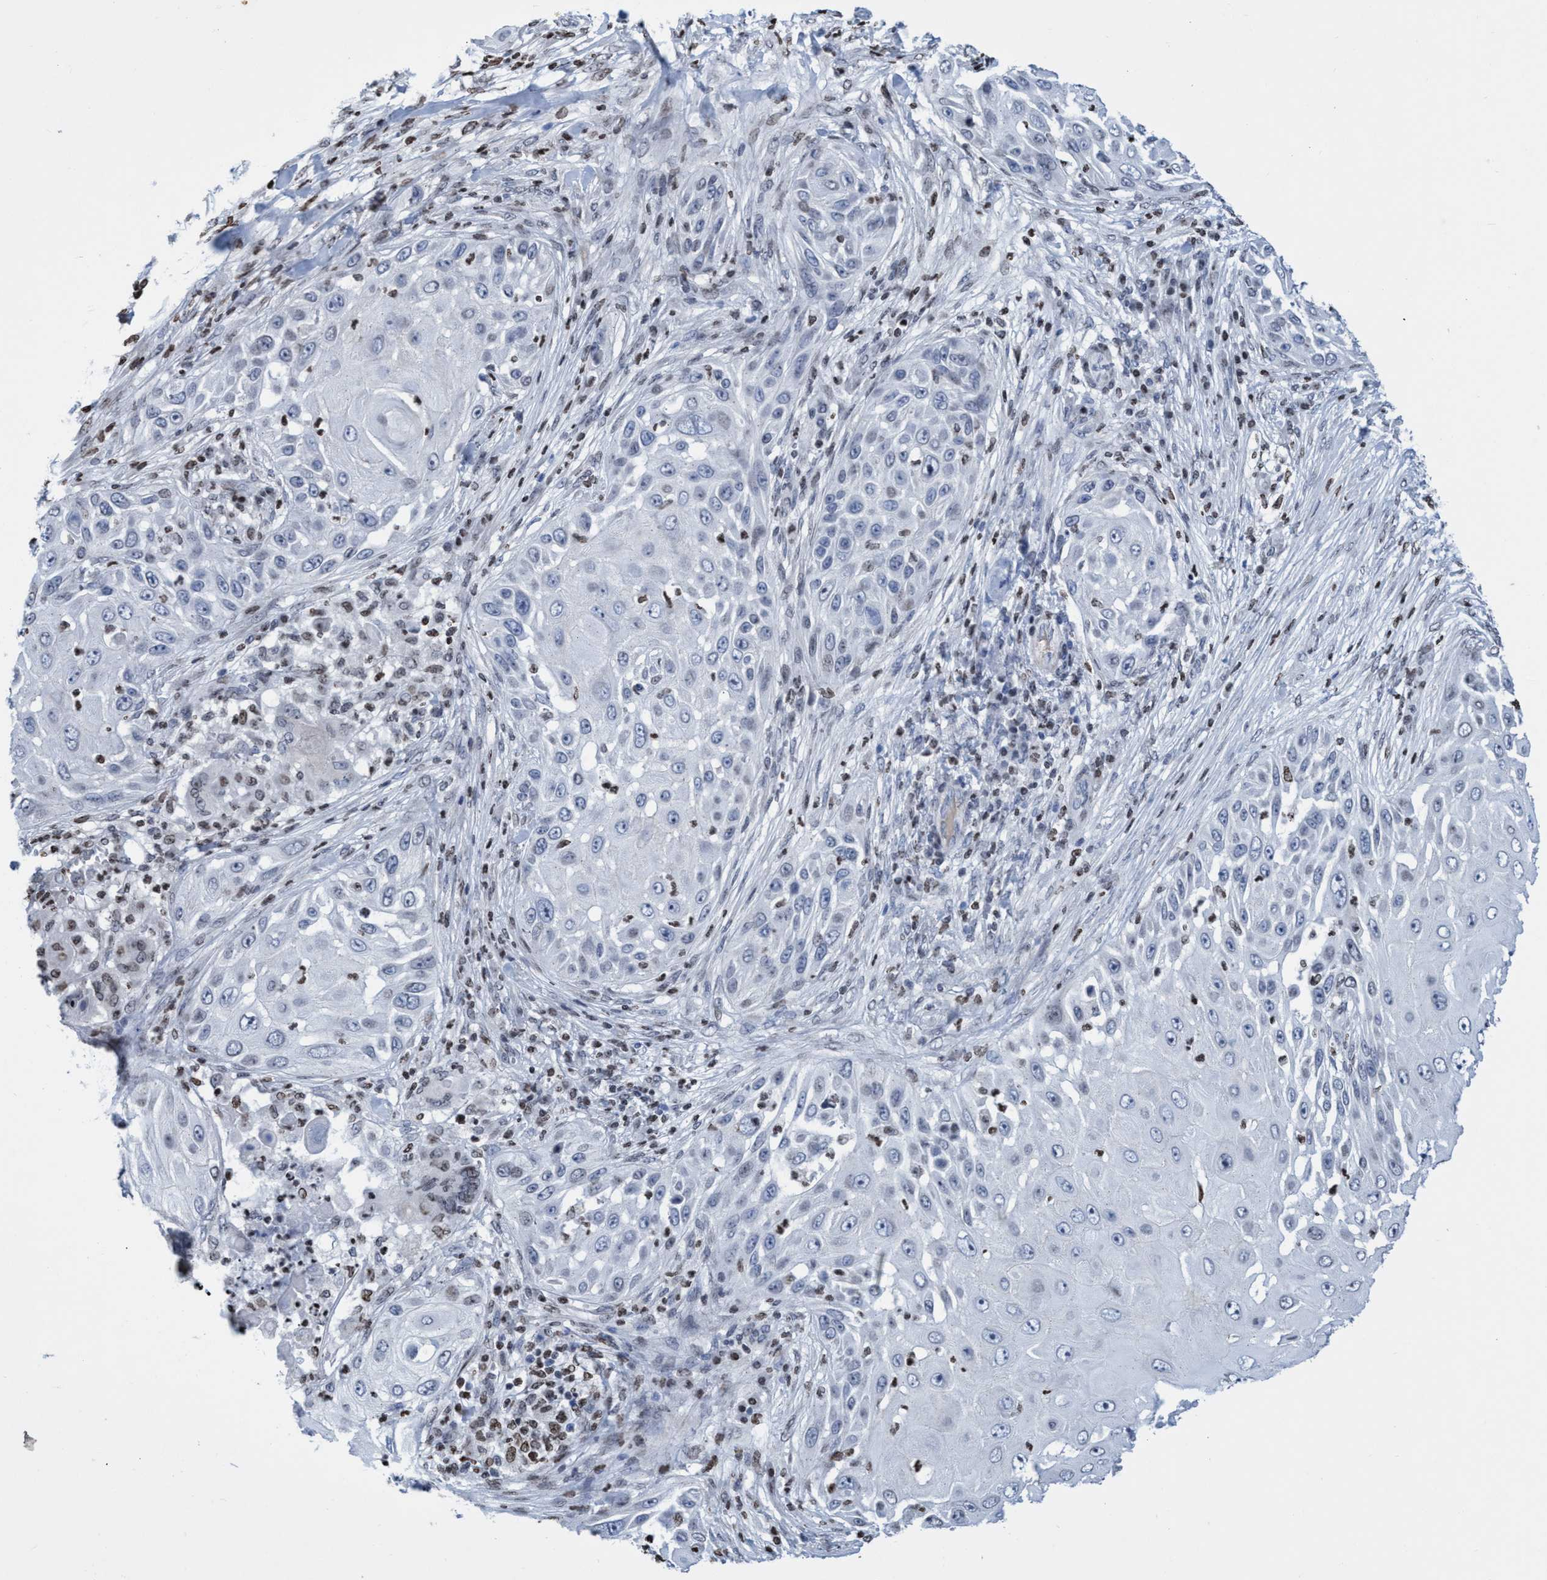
{"staining": {"intensity": "weak", "quantity": "<25%", "location": "nuclear"}, "tissue": "skin cancer", "cell_type": "Tumor cells", "image_type": "cancer", "snomed": [{"axis": "morphology", "description": "Squamous cell carcinoma, NOS"}, {"axis": "topography", "description": "Skin"}], "caption": "High power microscopy micrograph of an immunohistochemistry (IHC) photomicrograph of skin cancer, revealing no significant staining in tumor cells.", "gene": "CBX2", "patient": {"sex": "female", "age": 44}}